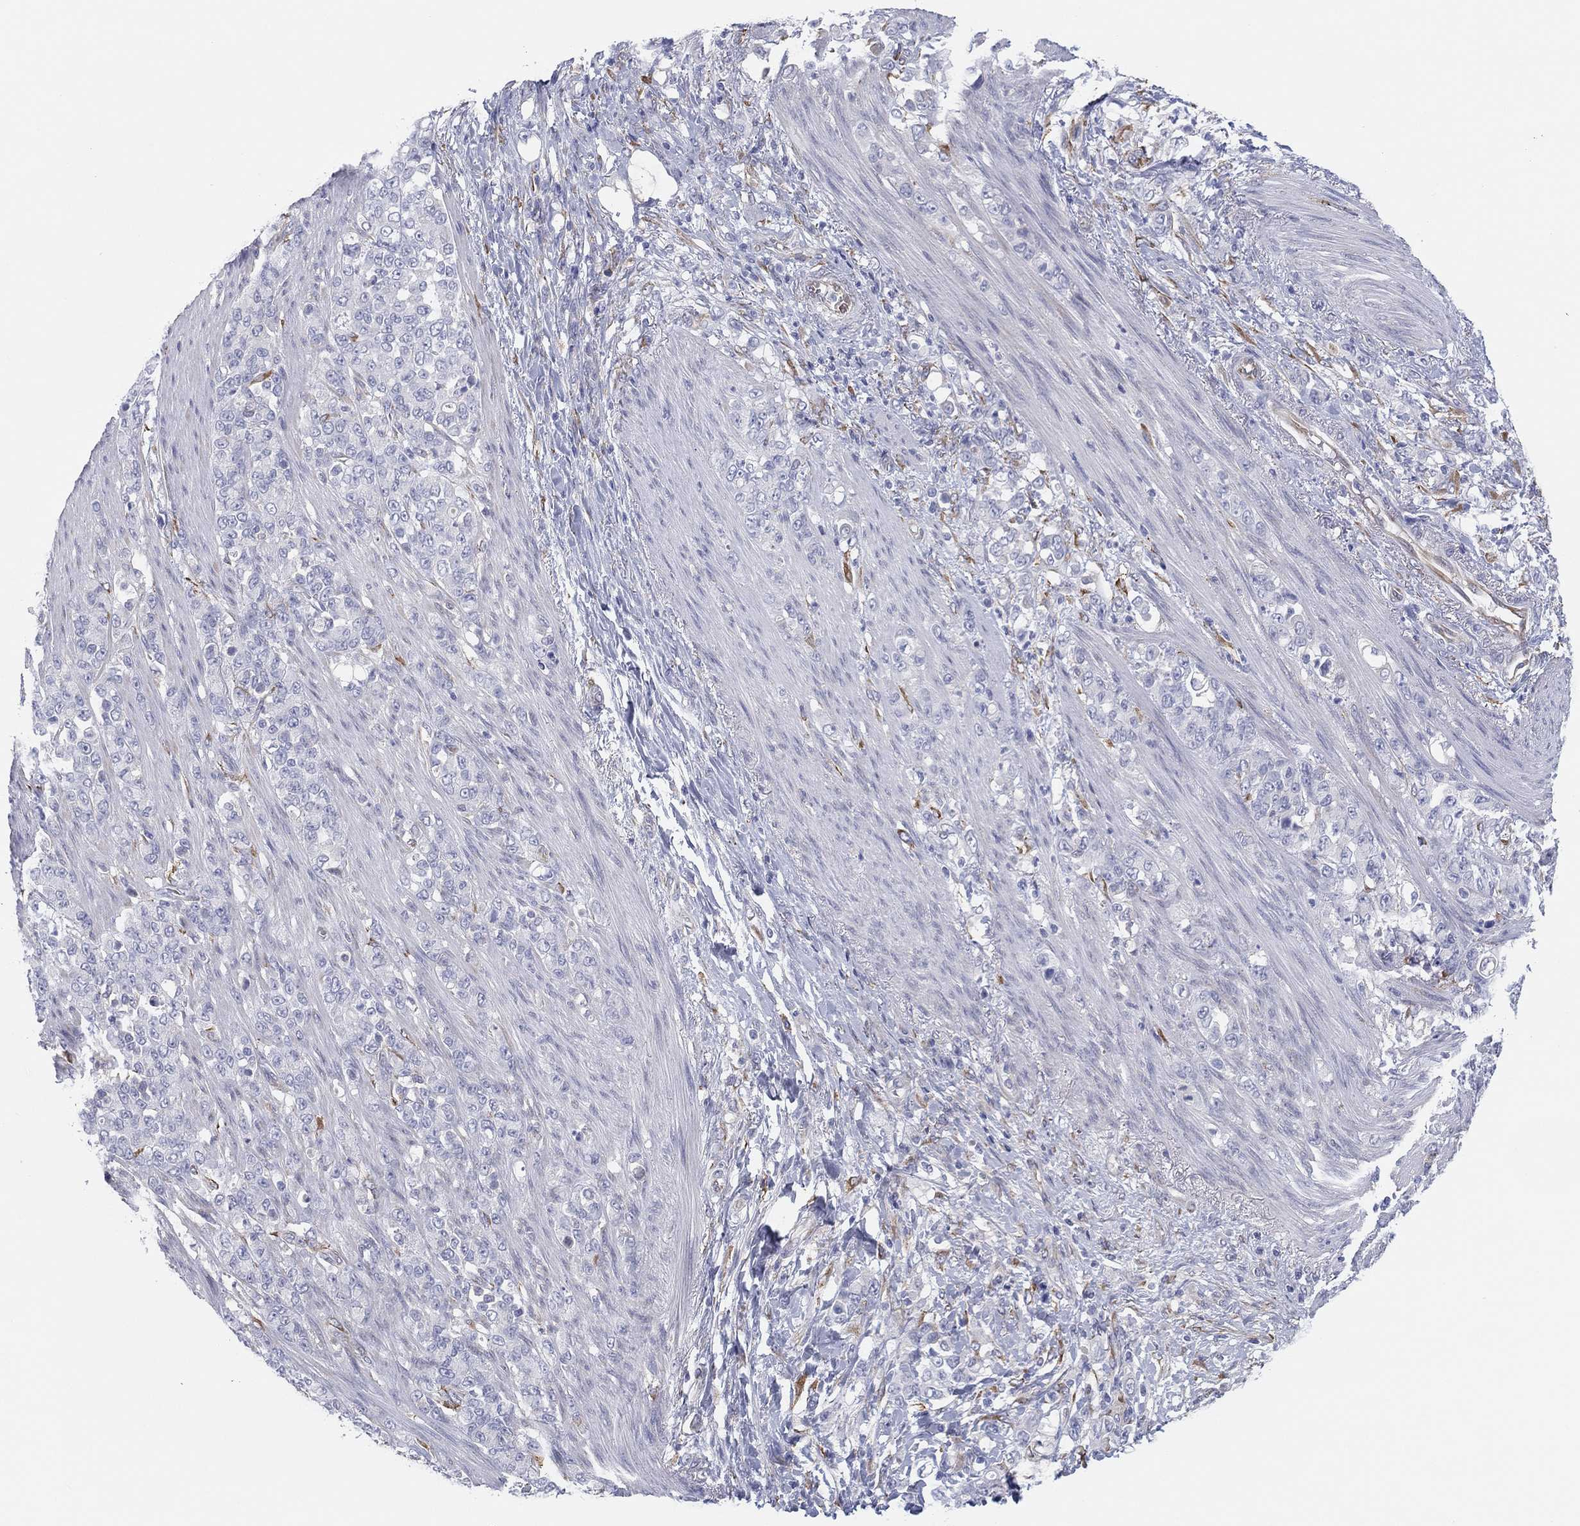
{"staining": {"intensity": "negative", "quantity": "none", "location": "none"}, "tissue": "stomach cancer", "cell_type": "Tumor cells", "image_type": "cancer", "snomed": [{"axis": "morphology", "description": "Adenocarcinoma, NOS"}, {"axis": "topography", "description": "Stomach"}], "caption": "The immunohistochemistry (IHC) micrograph has no significant expression in tumor cells of stomach cancer tissue.", "gene": "MLF1", "patient": {"sex": "female", "age": 79}}